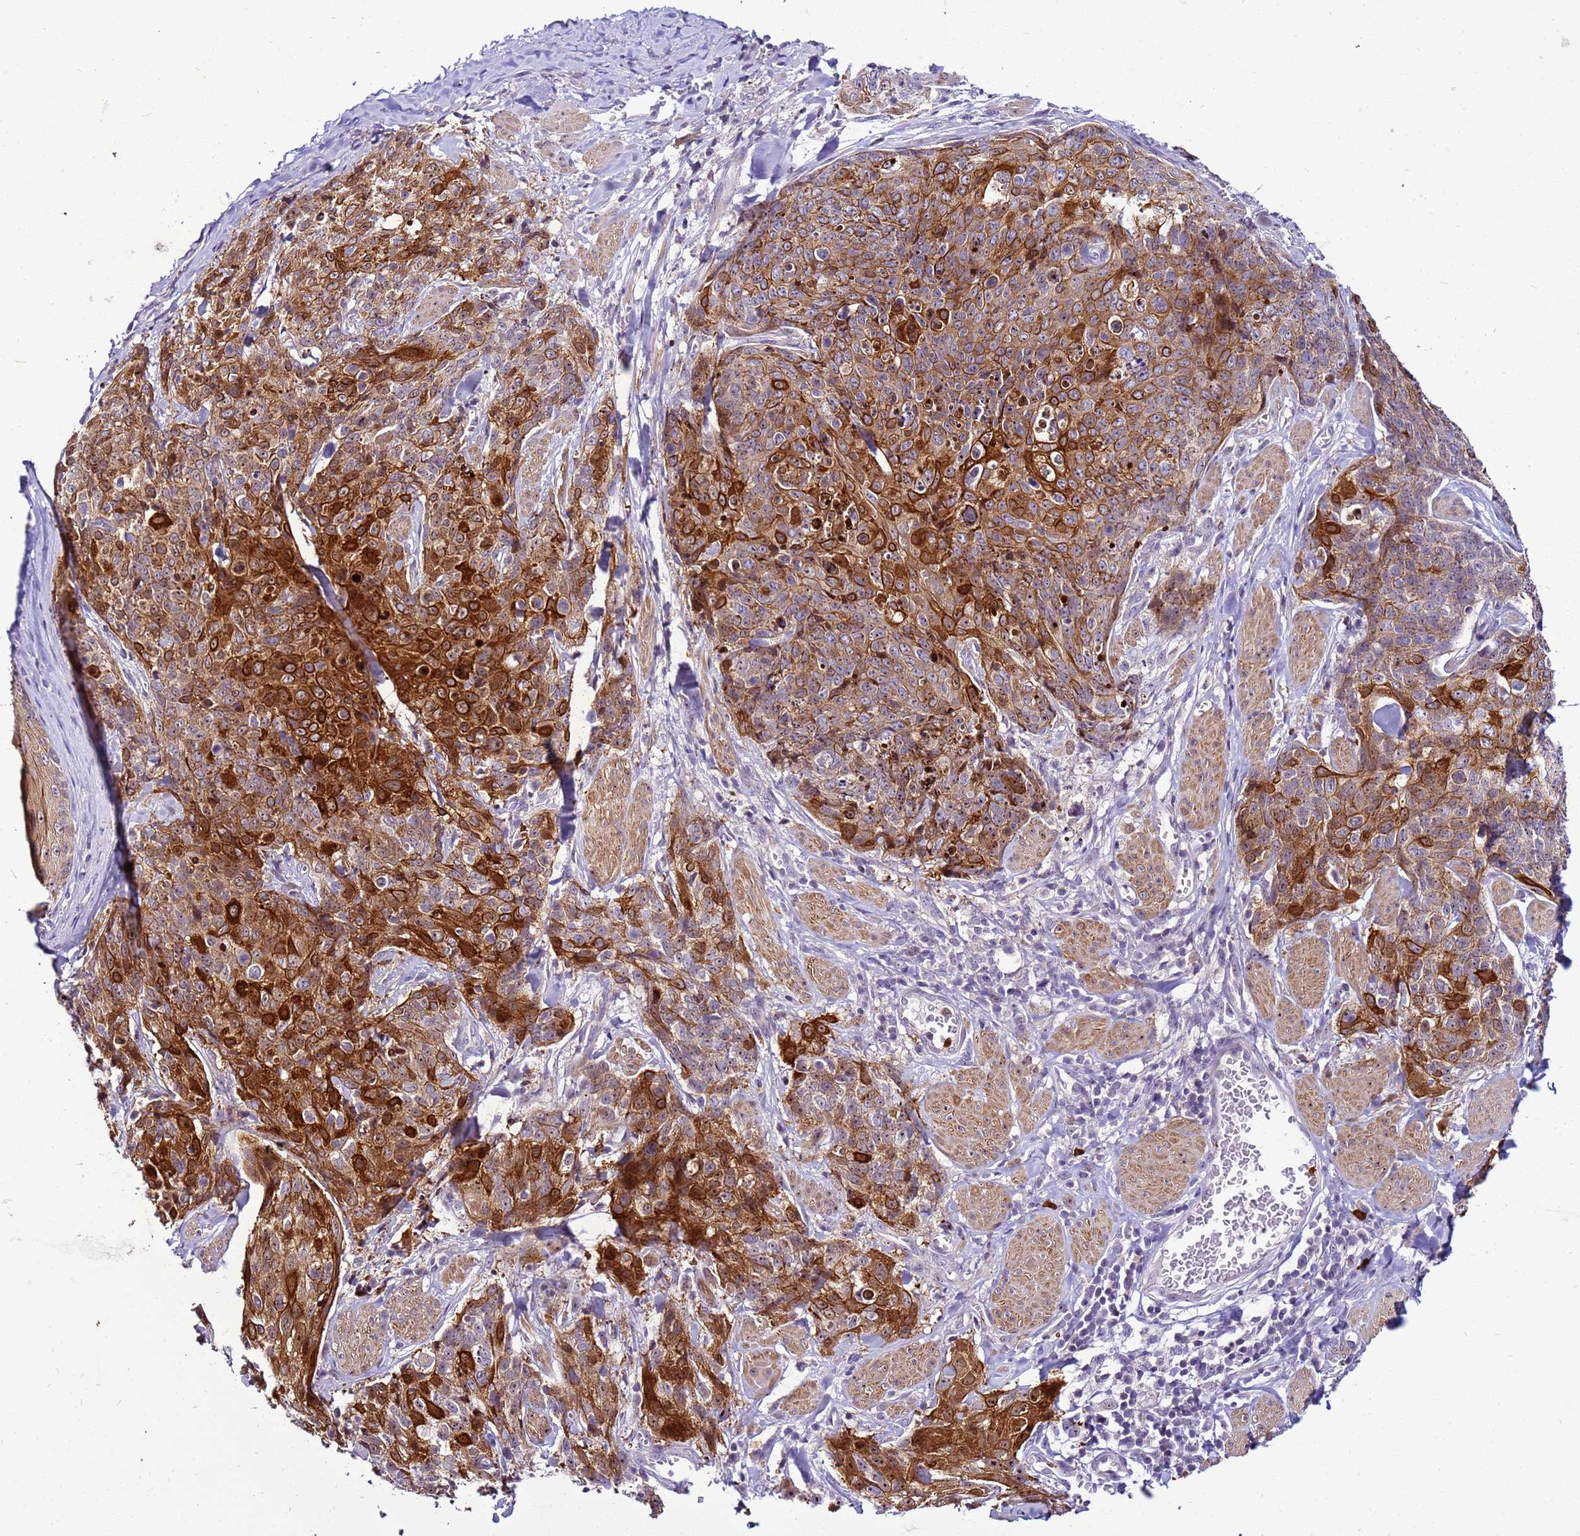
{"staining": {"intensity": "strong", "quantity": ">75%", "location": "cytoplasmic/membranous"}, "tissue": "skin cancer", "cell_type": "Tumor cells", "image_type": "cancer", "snomed": [{"axis": "morphology", "description": "Squamous cell carcinoma, NOS"}, {"axis": "topography", "description": "Skin"}, {"axis": "topography", "description": "Vulva"}], "caption": "The micrograph reveals a brown stain indicating the presence of a protein in the cytoplasmic/membranous of tumor cells in skin cancer.", "gene": "VPS4B", "patient": {"sex": "female", "age": 85}}